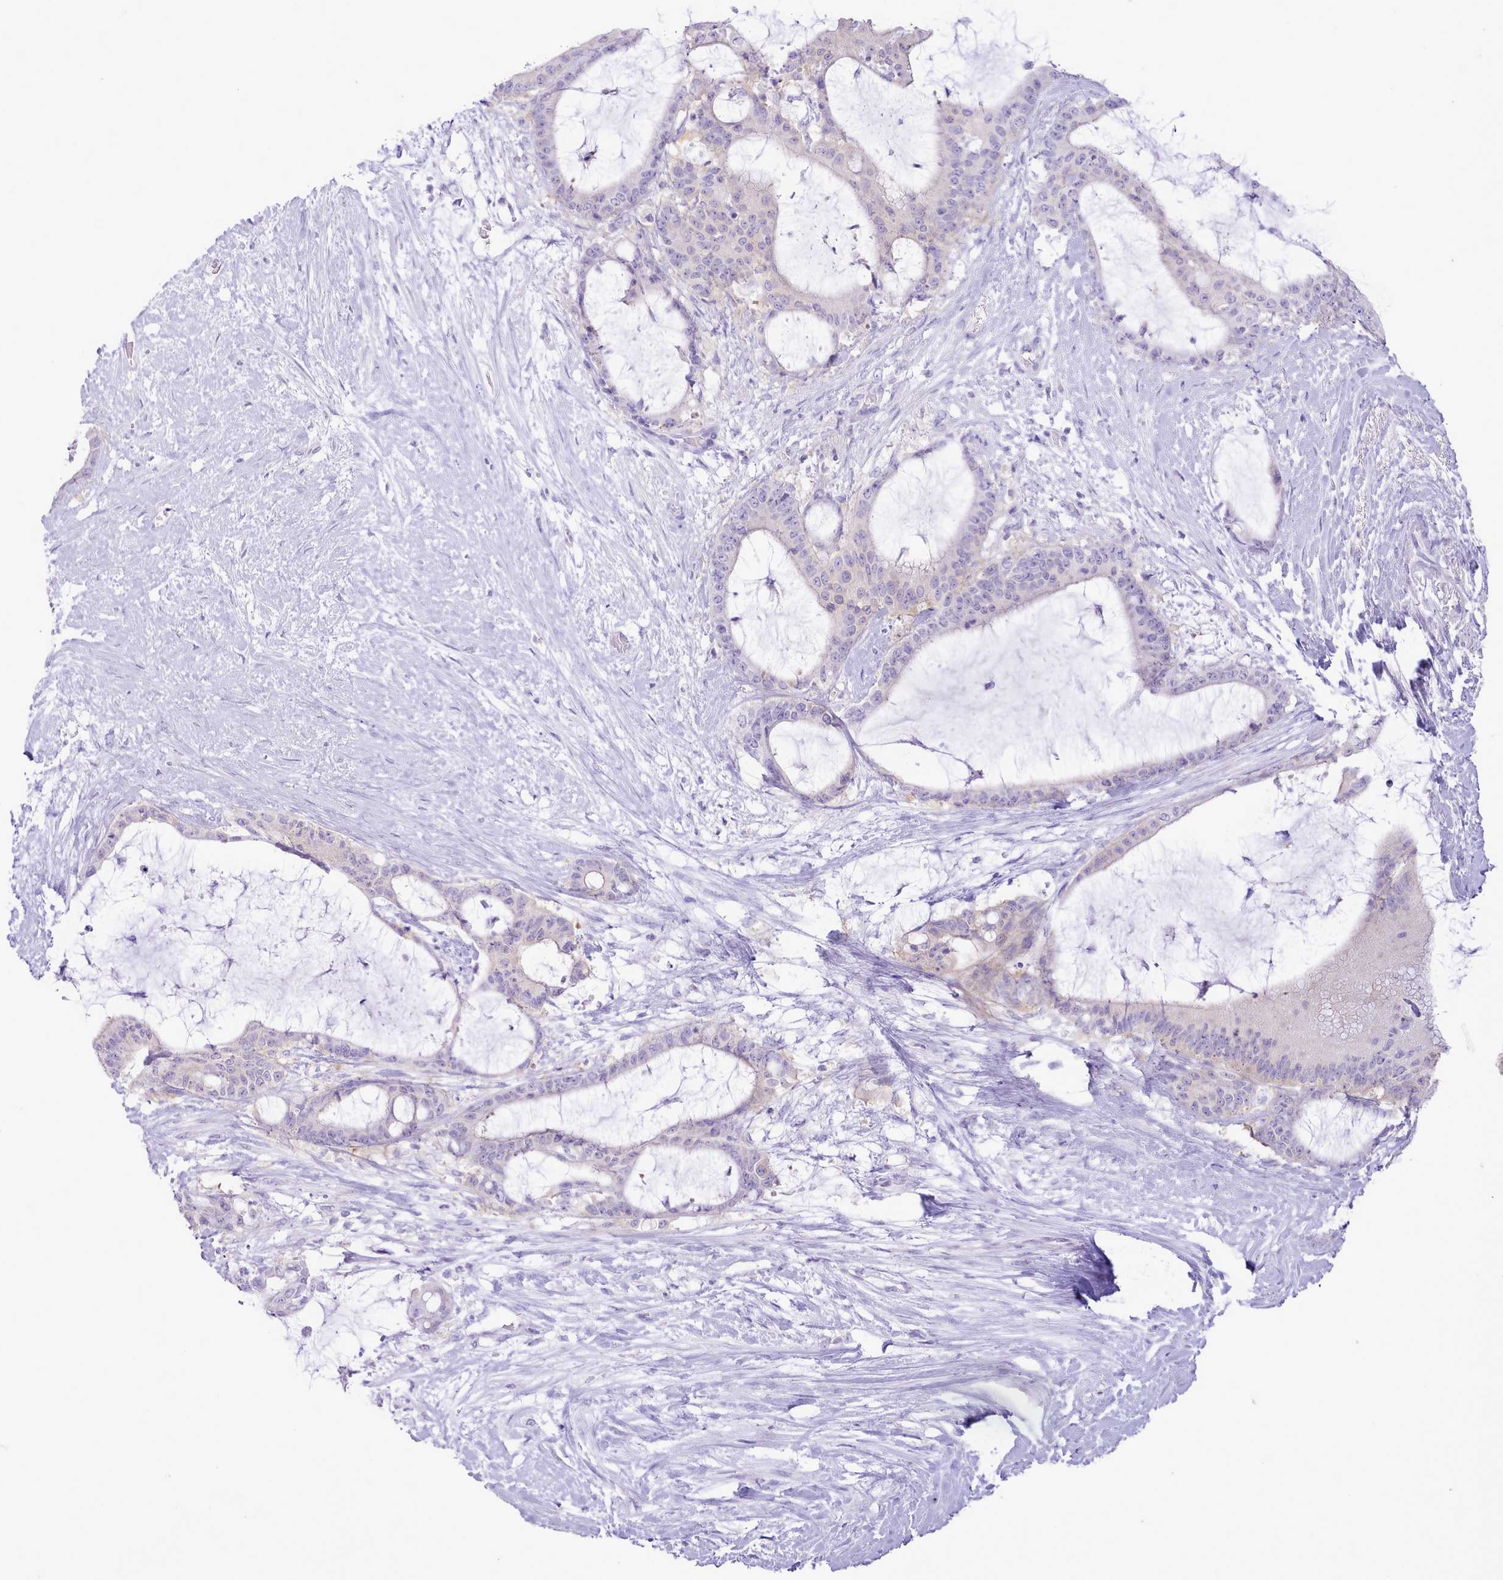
{"staining": {"intensity": "negative", "quantity": "none", "location": "none"}, "tissue": "liver cancer", "cell_type": "Tumor cells", "image_type": "cancer", "snomed": [{"axis": "morphology", "description": "Normal tissue, NOS"}, {"axis": "morphology", "description": "Cholangiocarcinoma"}, {"axis": "topography", "description": "Liver"}, {"axis": "topography", "description": "Peripheral nerve tissue"}], "caption": "Human liver cholangiocarcinoma stained for a protein using immunohistochemistry (IHC) exhibits no staining in tumor cells.", "gene": "MDFI", "patient": {"sex": "female", "age": 73}}